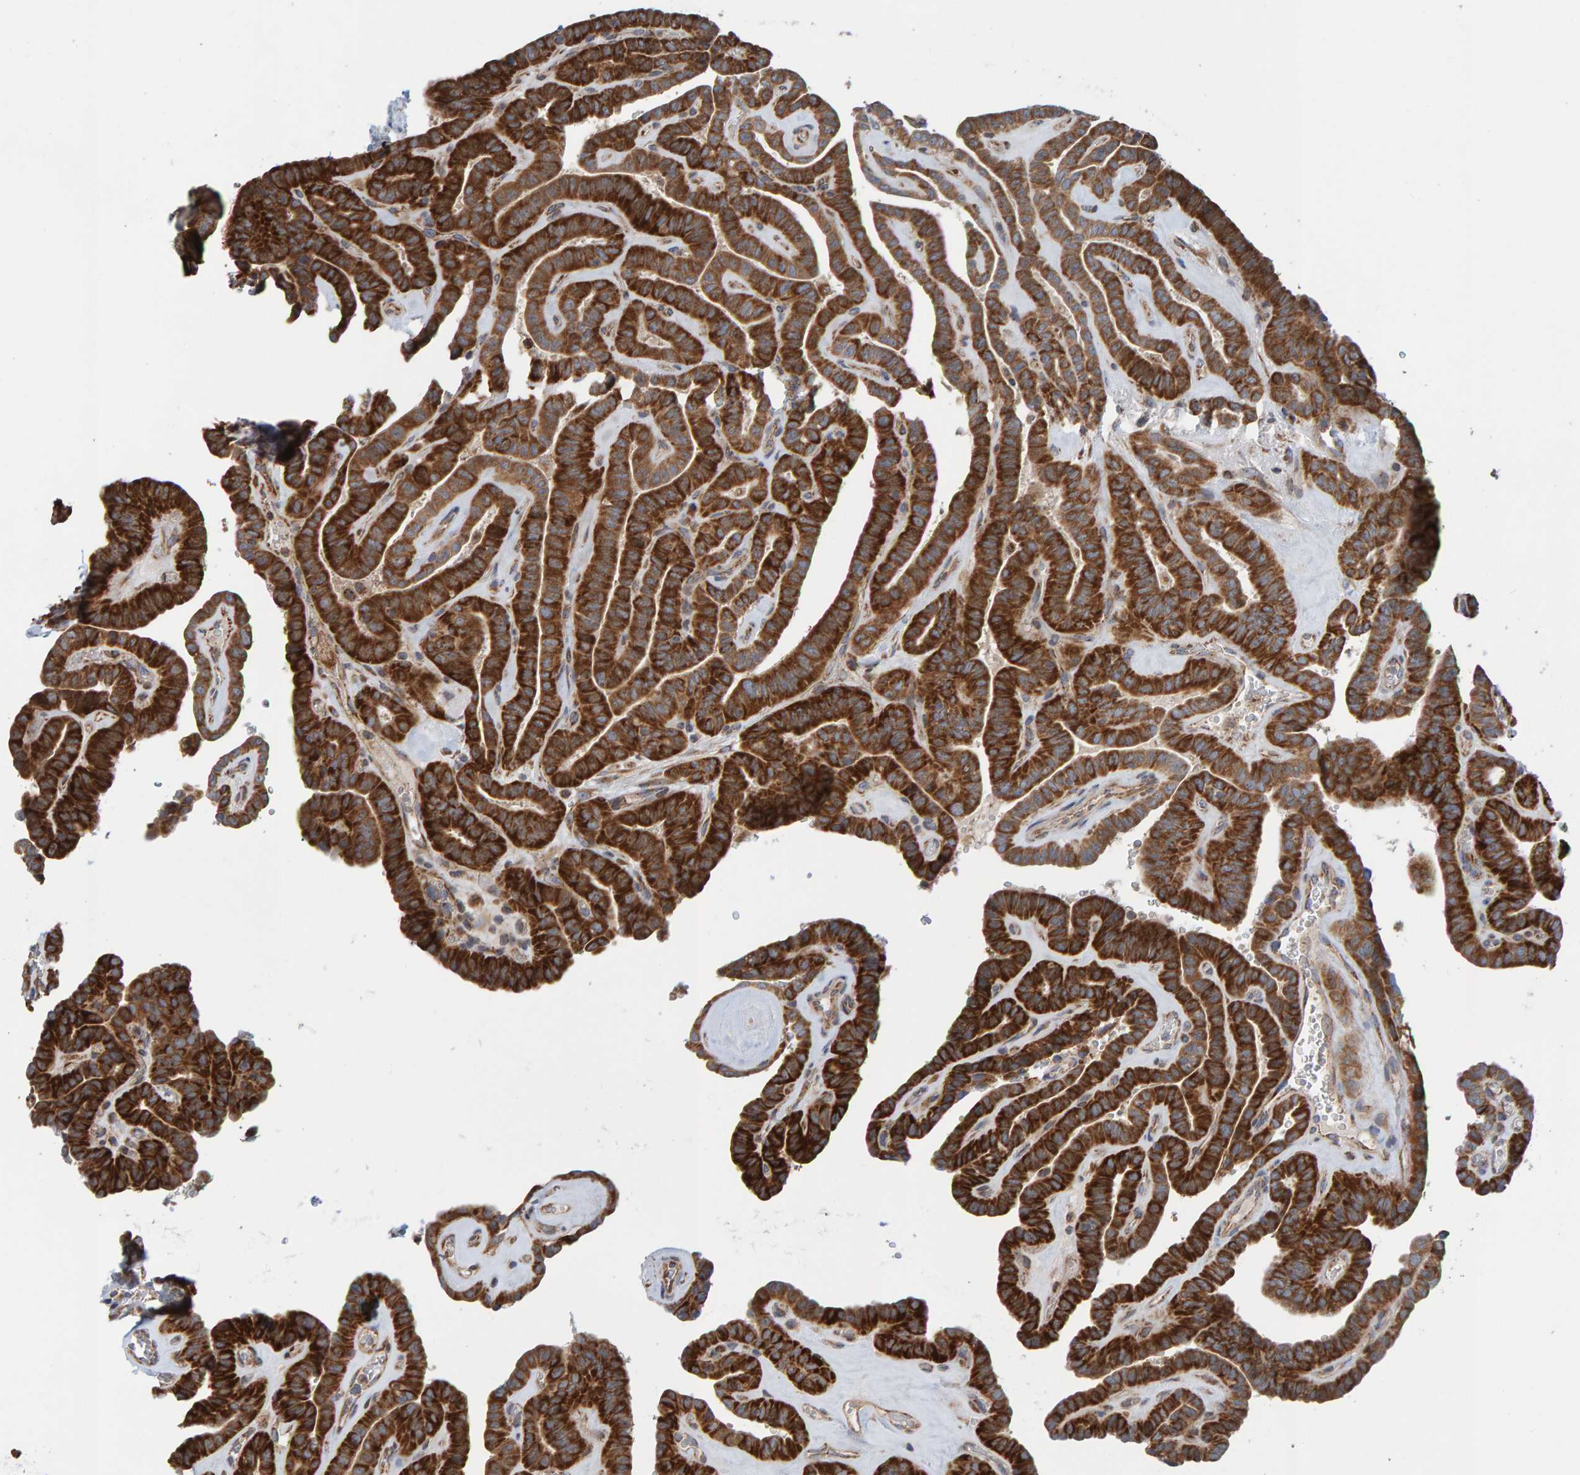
{"staining": {"intensity": "strong", "quantity": ">75%", "location": "cytoplasmic/membranous"}, "tissue": "thyroid cancer", "cell_type": "Tumor cells", "image_type": "cancer", "snomed": [{"axis": "morphology", "description": "Papillary adenocarcinoma, NOS"}, {"axis": "topography", "description": "Thyroid gland"}], "caption": "IHC (DAB) staining of thyroid papillary adenocarcinoma demonstrates strong cytoplasmic/membranous protein expression in approximately >75% of tumor cells.", "gene": "MRPL45", "patient": {"sex": "male", "age": 77}}